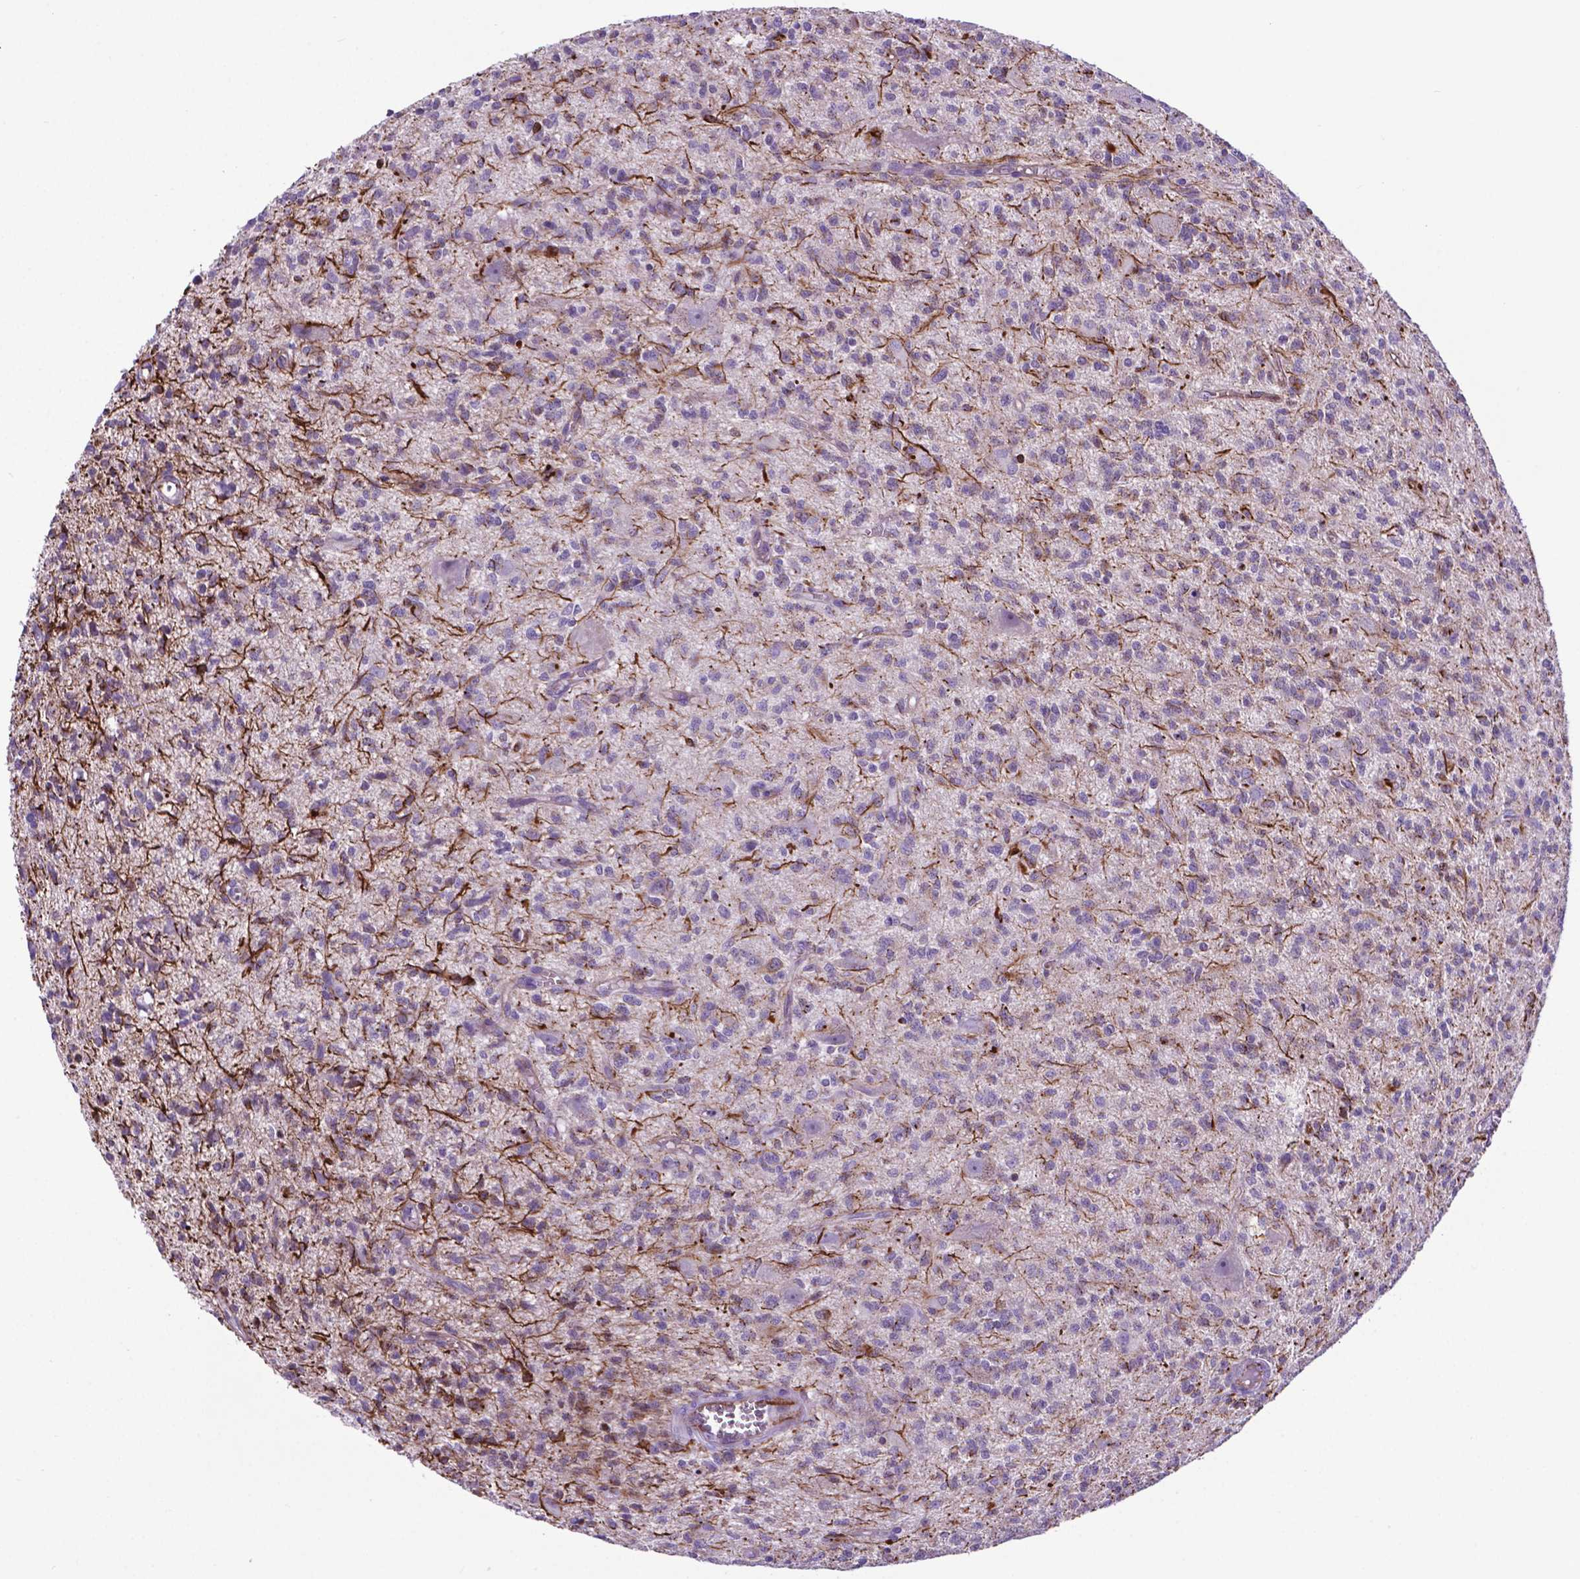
{"staining": {"intensity": "weak", "quantity": "<25%", "location": "cytoplasmic/membranous"}, "tissue": "glioma", "cell_type": "Tumor cells", "image_type": "cancer", "snomed": [{"axis": "morphology", "description": "Glioma, malignant, Low grade"}, {"axis": "topography", "description": "Brain"}], "caption": "Immunohistochemistry (IHC) histopathology image of neoplastic tissue: malignant glioma (low-grade) stained with DAB reveals no significant protein positivity in tumor cells.", "gene": "LZTR1", "patient": {"sex": "male", "age": 64}}